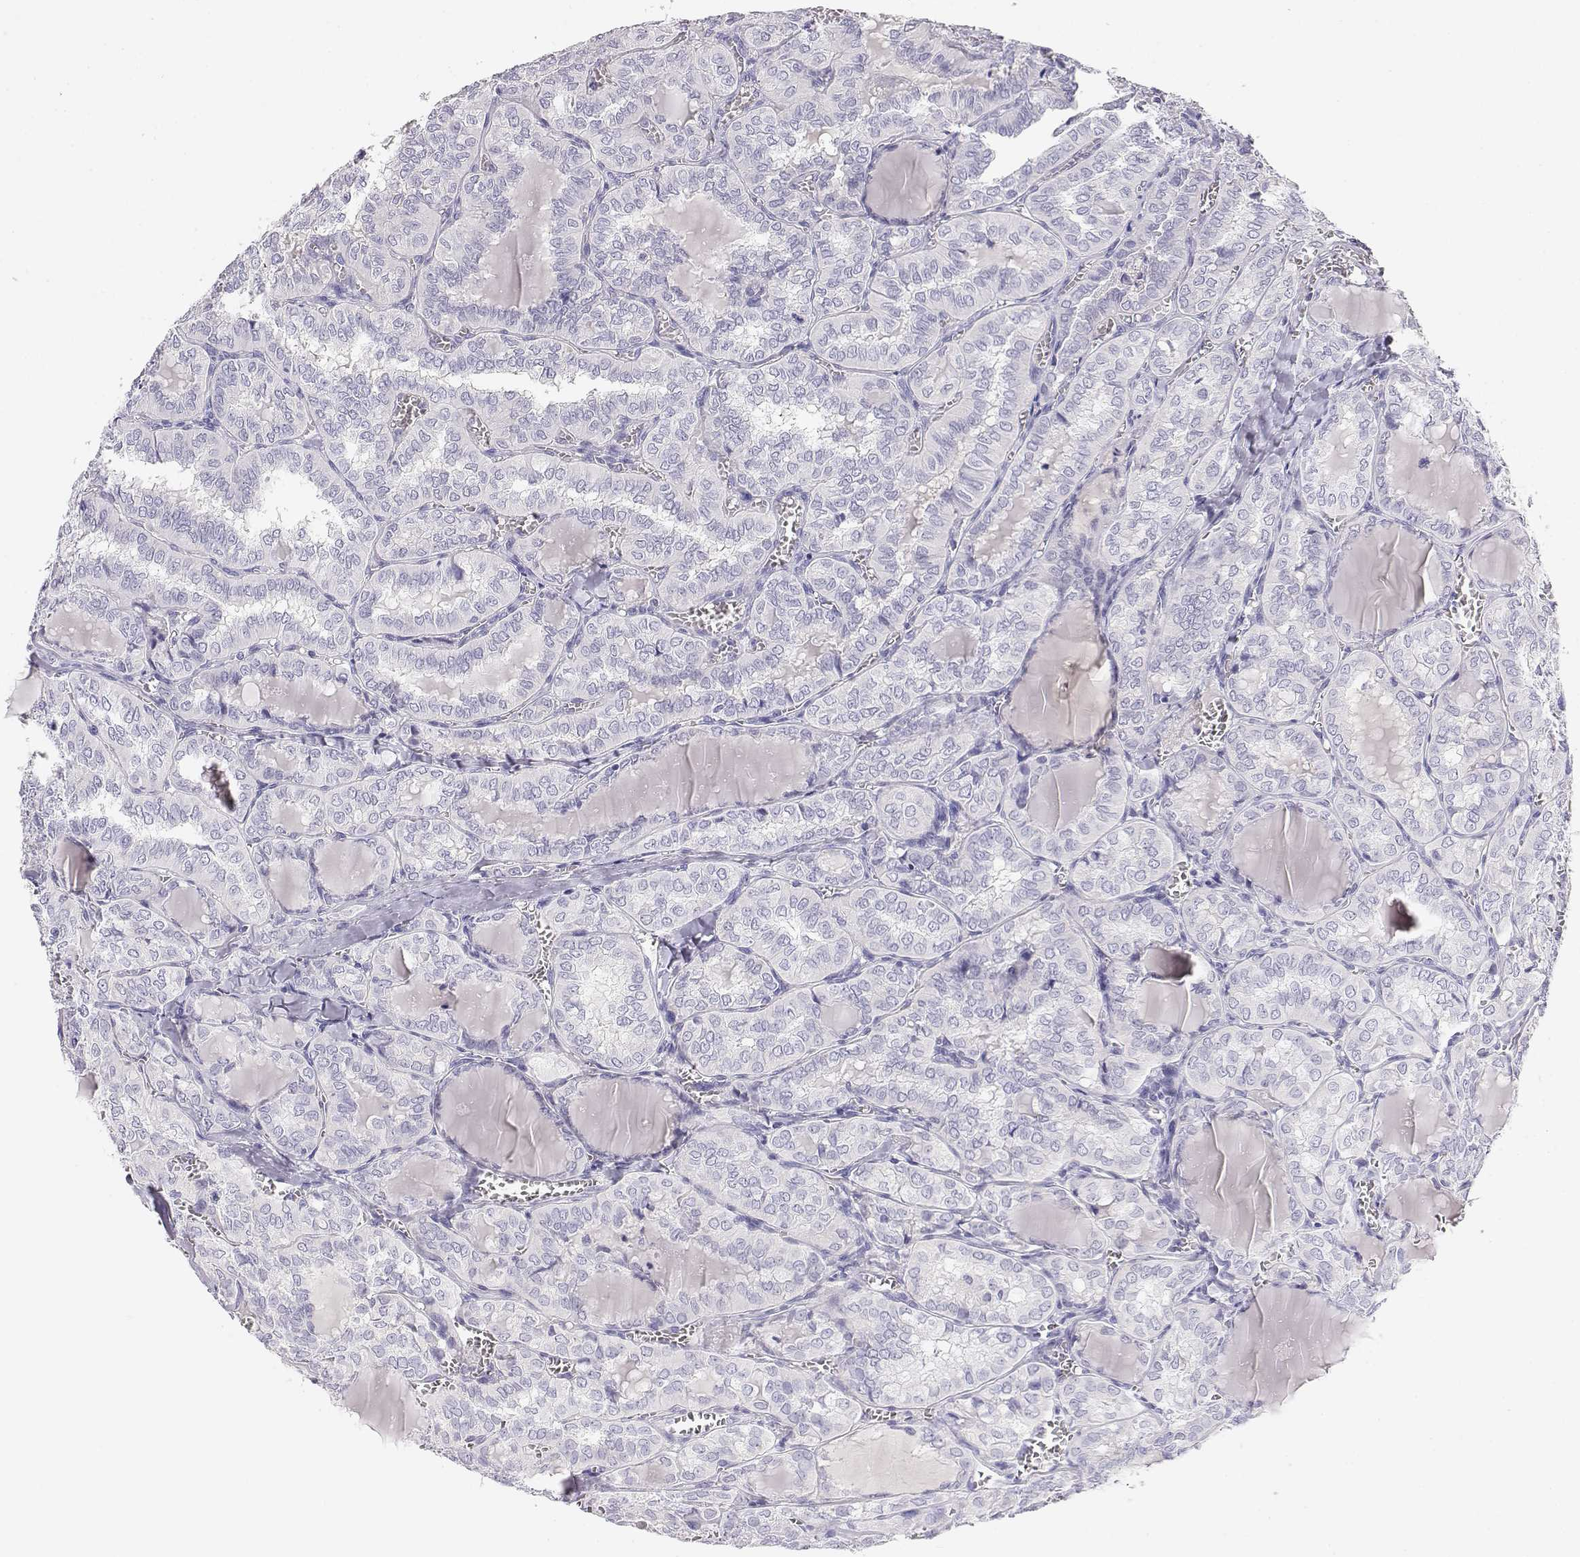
{"staining": {"intensity": "negative", "quantity": "none", "location": "none"}, "tissue": "thyroid cancer", "cell_type": "Tumor cells", "image_type": "cancer", "snomed": [{"axis": "morphology", "description": "Papillary adenocarcinoma, NOS"}, {"axis": "topography", "description": "Thyroid gland"}], "caption": "Immunohistochemistry micrograph of neoplastic tissue: human thyroid cancer (papillary adenocarcinoma) stained with DAB (3,3'-diaminobenzidine) reveals no significant protein staining in tumor cells. The staining is performed using DAB (3,3'-diaminobenzidine) brown chromogen with nuclei counter-stained in using hematoxylin.", "gene": "GPR174", "patient": {"sex": "female", "age": 41}}